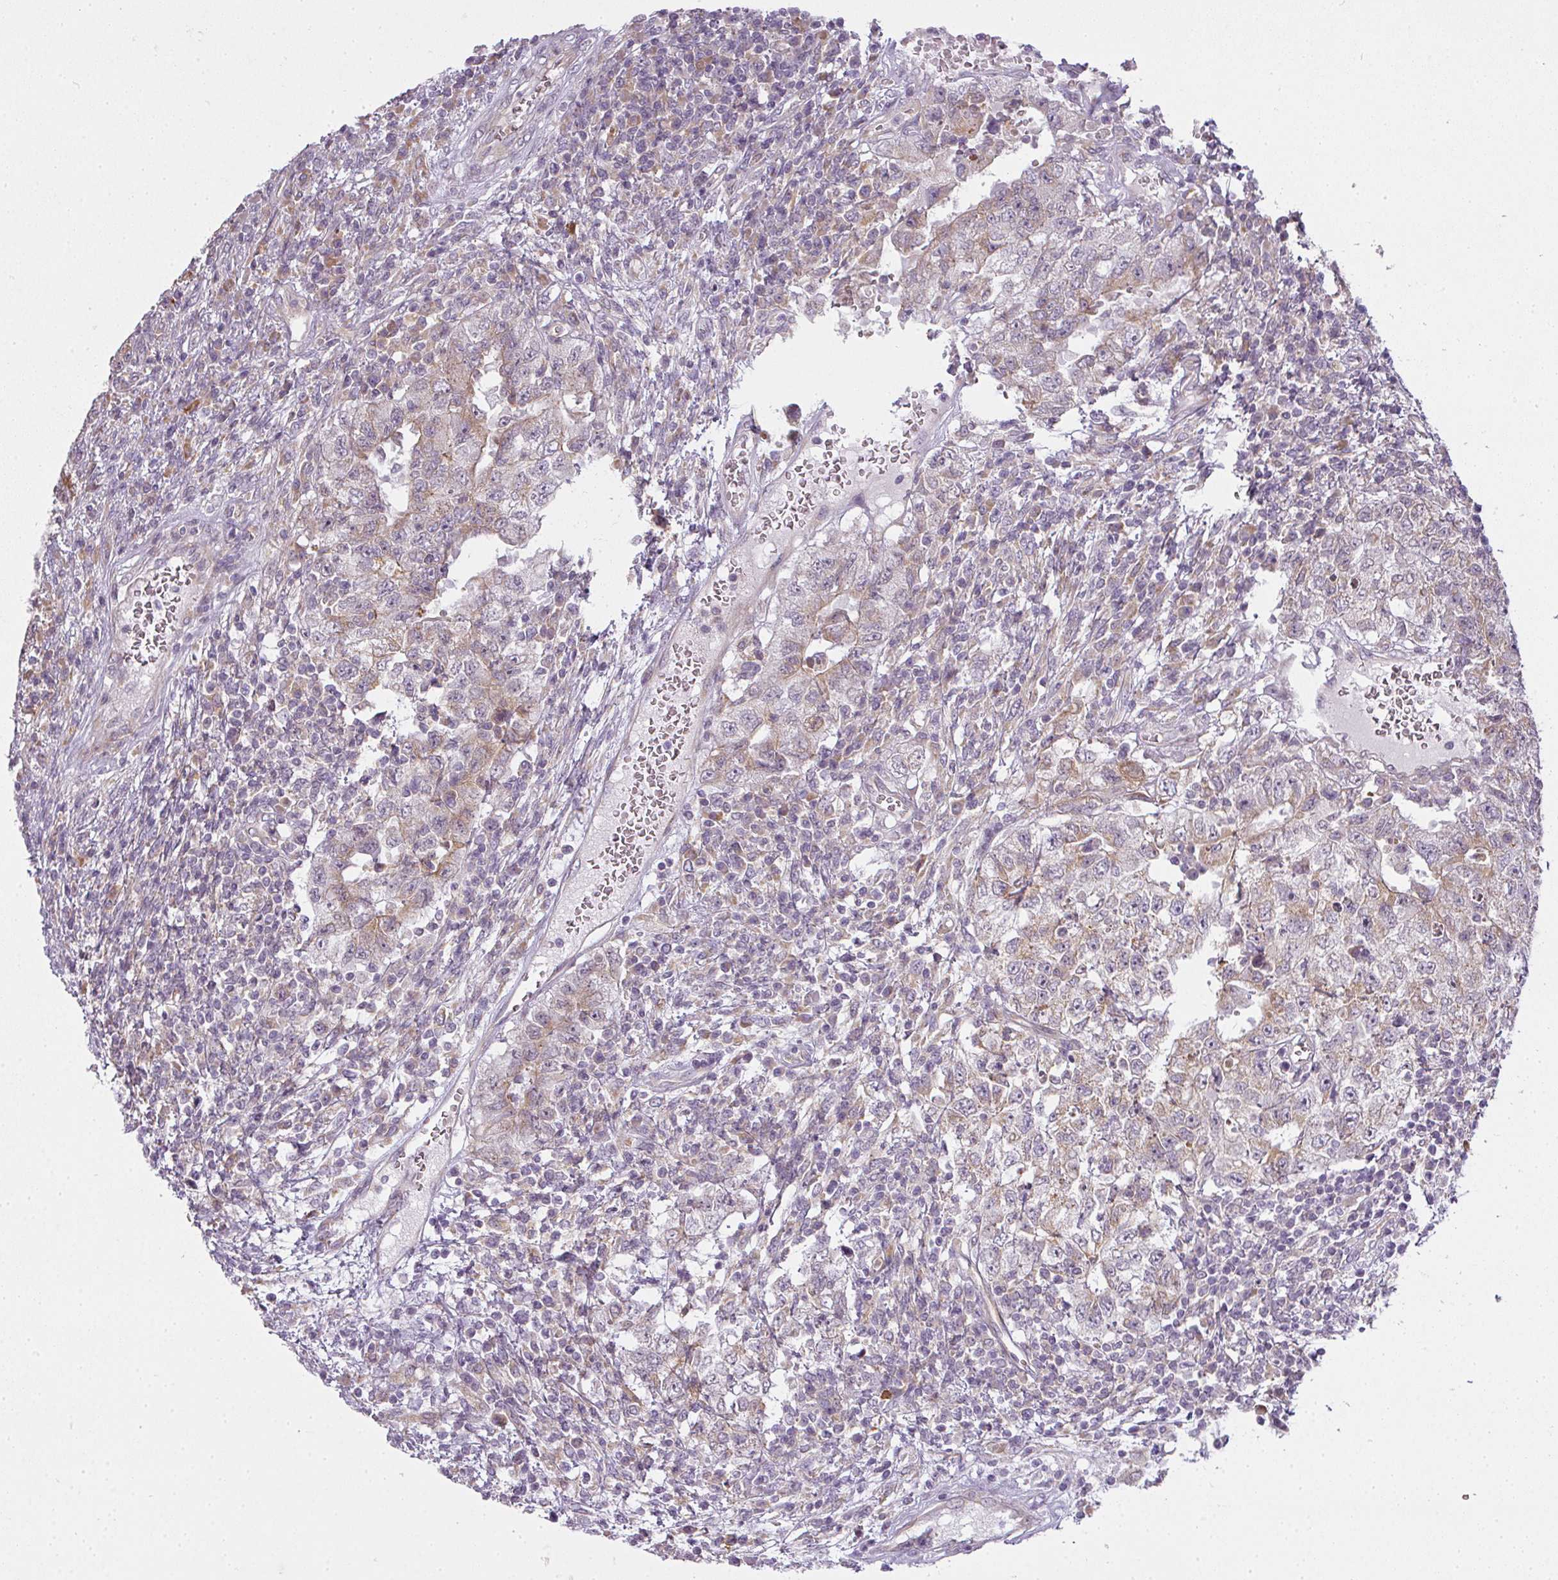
{"staining": {"intensity": "weak", "quantity": "25%-75%", "location": "cytoplasmic/membranous"}, "tissue": "testis cancer", "cell_type": "Tumor cells", "image_type": "cancer", "snomed": [{"axis": "morphology", "description": "Carcinoma, Embryonal, NOS"}, {"axis": "topography", "description": "Testis"}], "caption": "Testis cancer stained with a protein marker shows weak staining in tumor cells.", "gene": "MED19", "patient": {"sex": "male", "age": 26}}